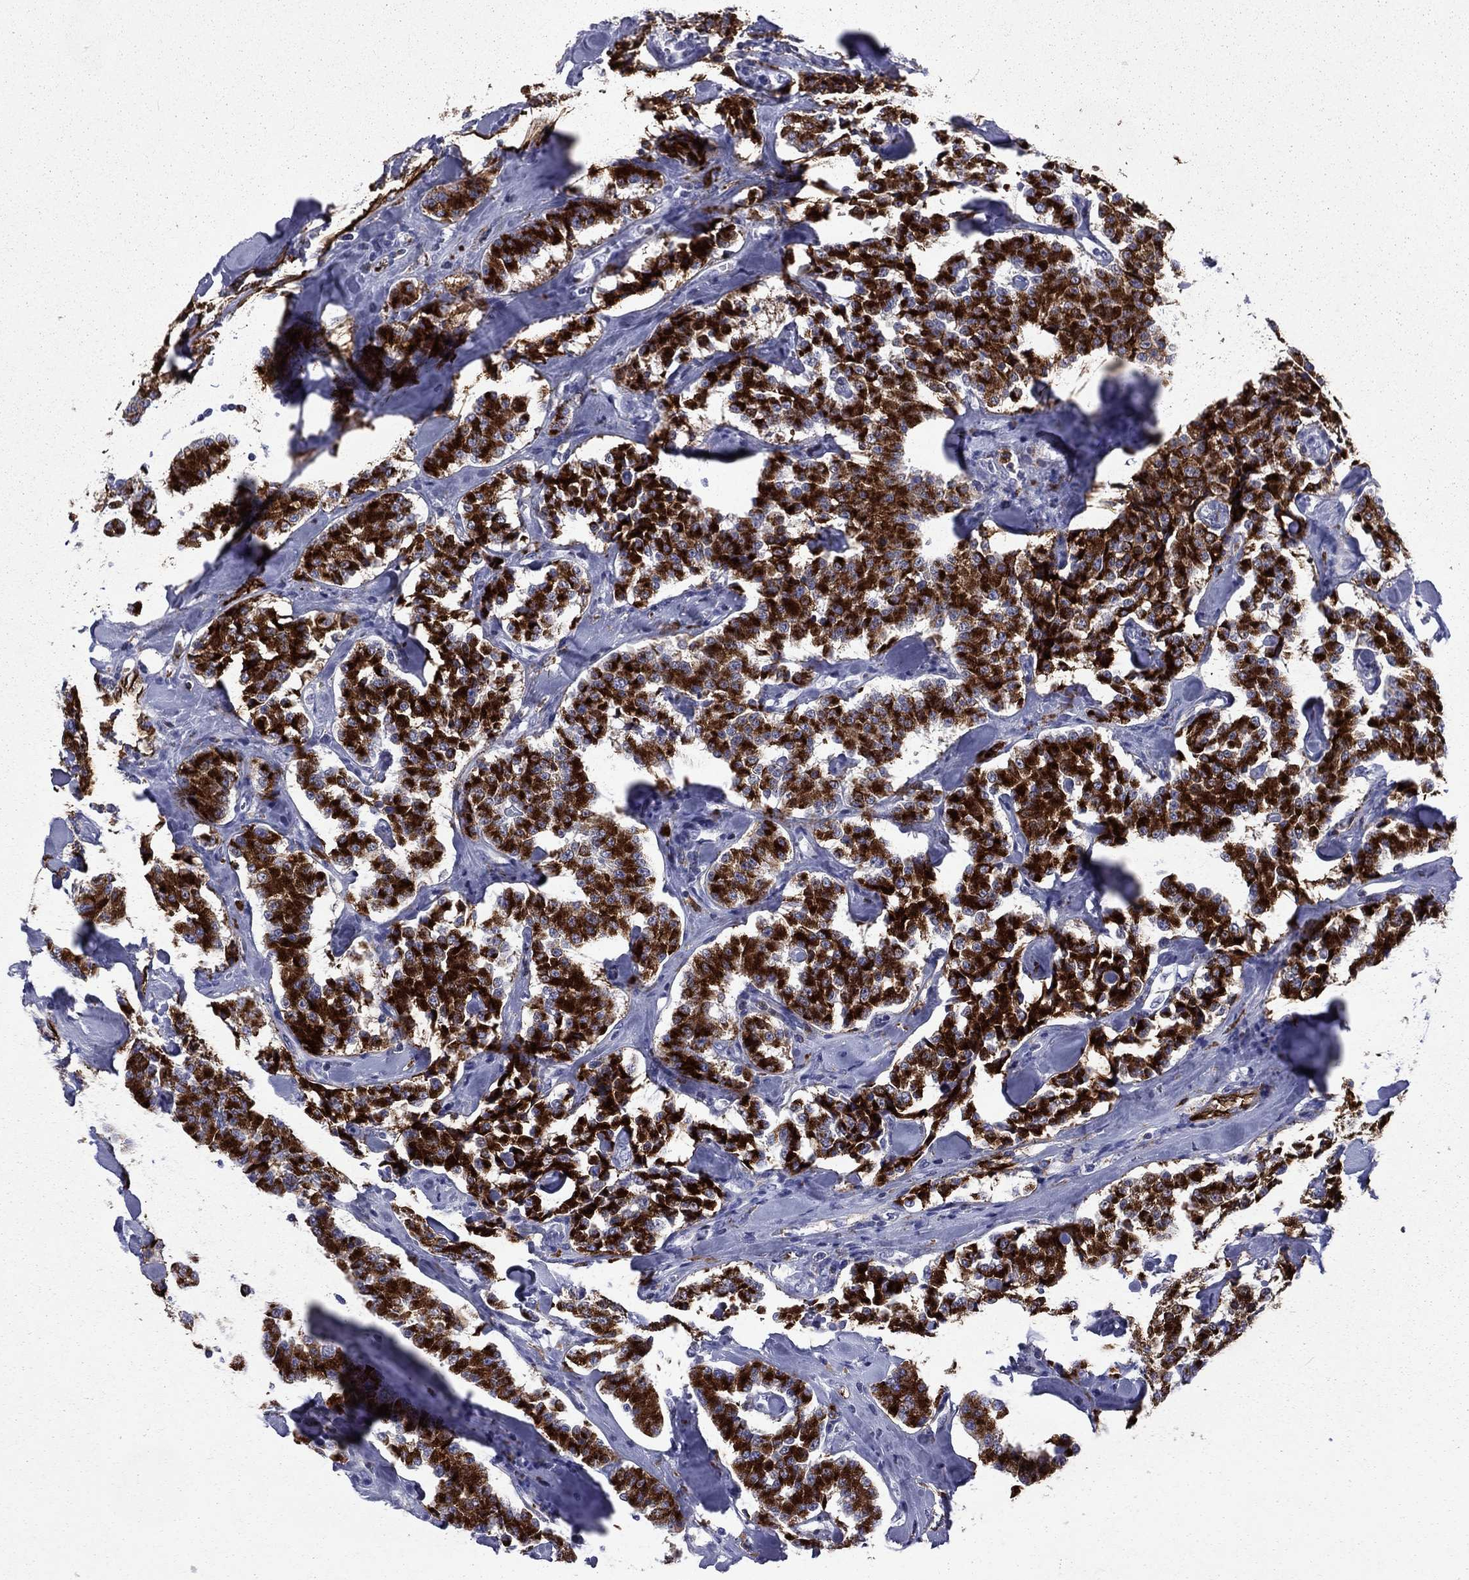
{"staining": {"intensity": "strong", "quantity": ">75%", "location": "cytoplasmic/membranous"}, "tissue": "carcinoid", "cell_type": "Tumor cells", "image_type": "cancer", "snomed": [{"axis": "morphology", "description": "Carcinoid, malignant, NOS"}, {"axis": "topography", "description": "Pancreas"}], "caption": "Strong cytoplasmic/membranous positivity is present in about >75% of tumor cells in carcinoid.", "gene": "MADCAM1", "patient": {"sex": "male", "age": 41}}